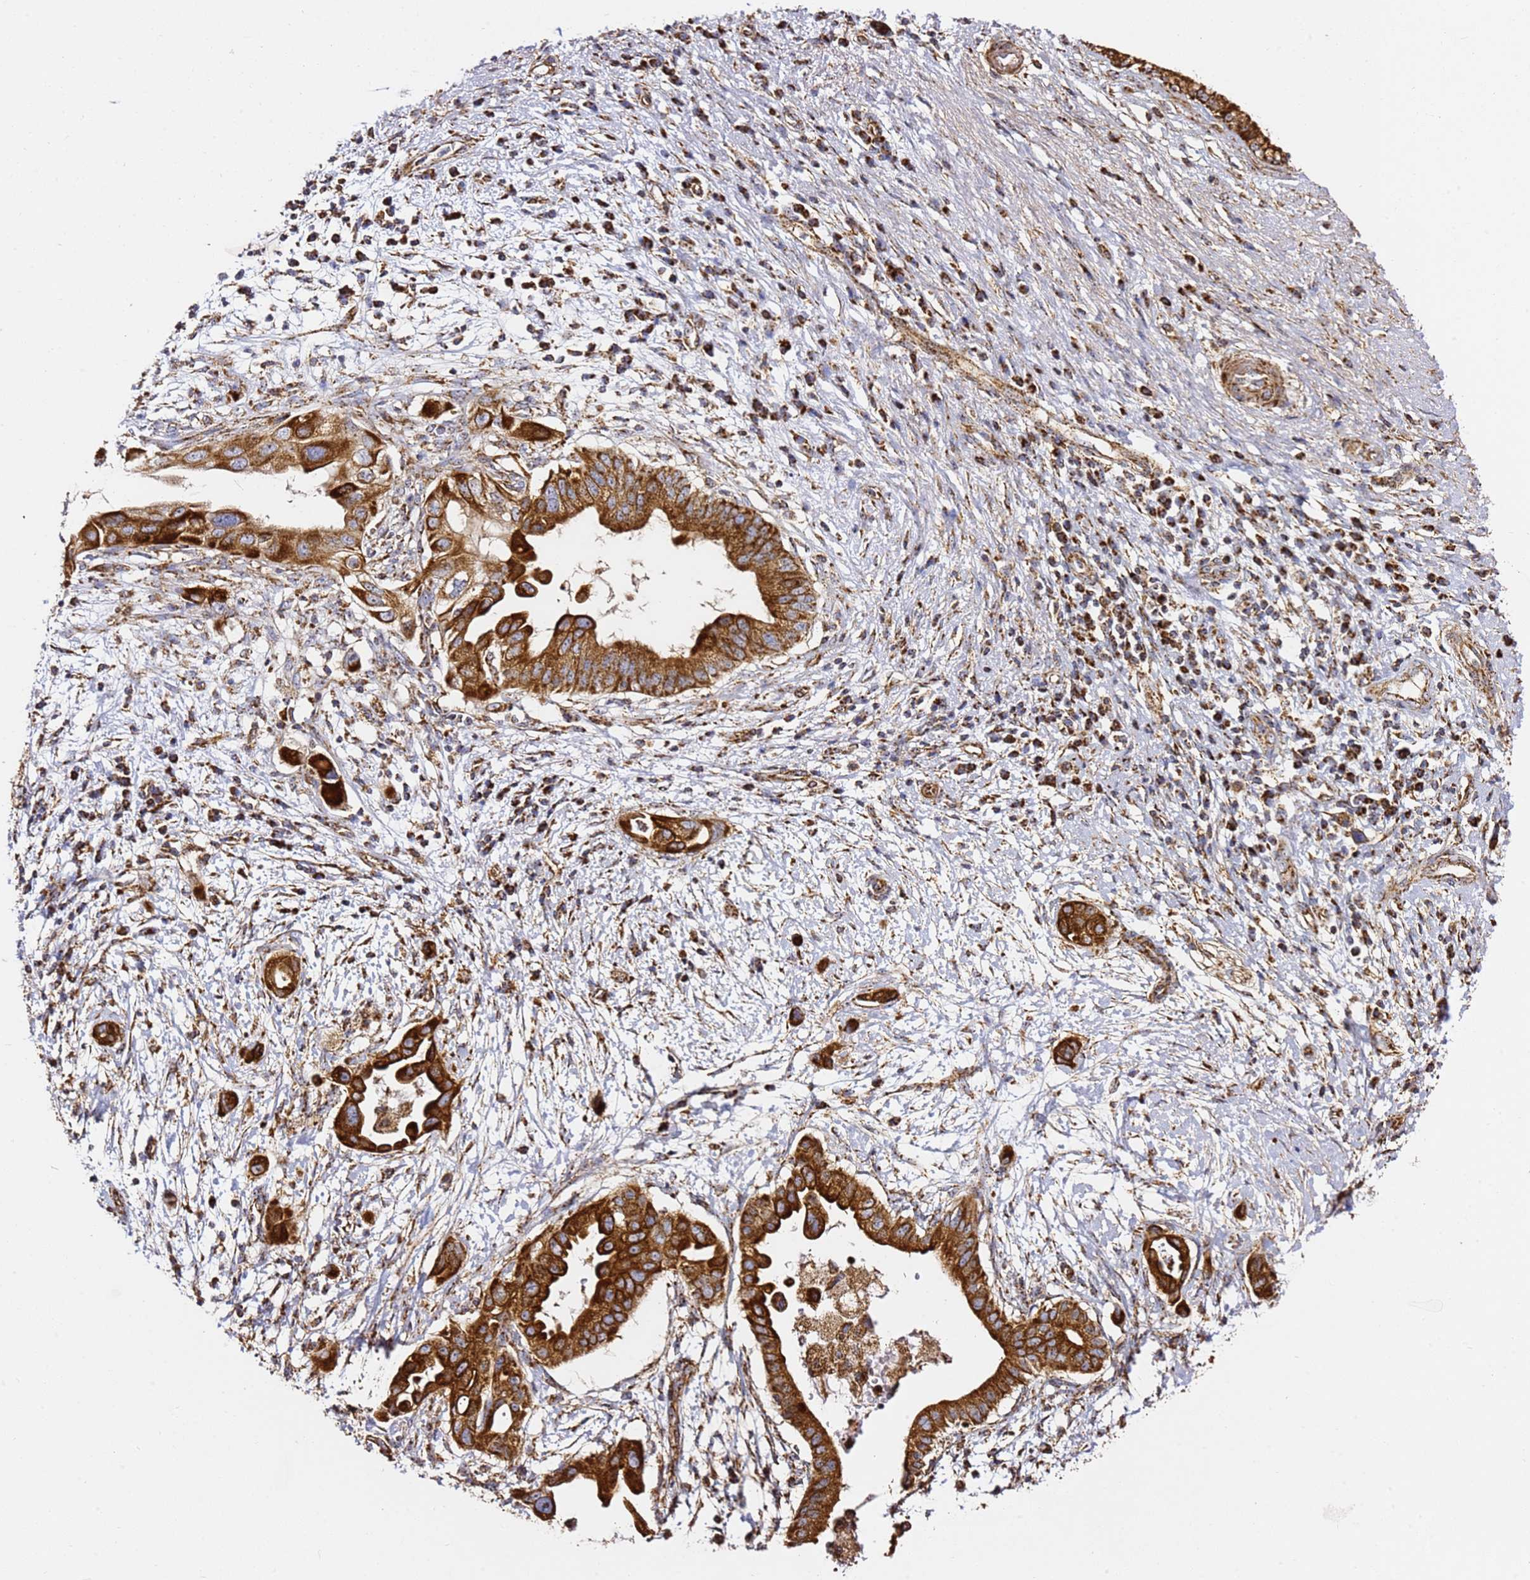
{"staining": {"intensity": "strong", "quantity": ">75%", "location": "cytoplasmic/membranous"}, "tissue": "pancreatic cancer", "cell_type": "Tumor cells", "image_type": "cancer", "snomed": [{"axis": "morphology", "description": "Adenocarcinoma, NOS"}, {"axis": "topography", "description": "Pancreas"}], "caption": "Adenocarcinoma (pancreatic) stained with a protein marker reveals strong staining in tumor cells.", "gene": "NDUFA3", "patient": {"sex": "male", "age": 68}}